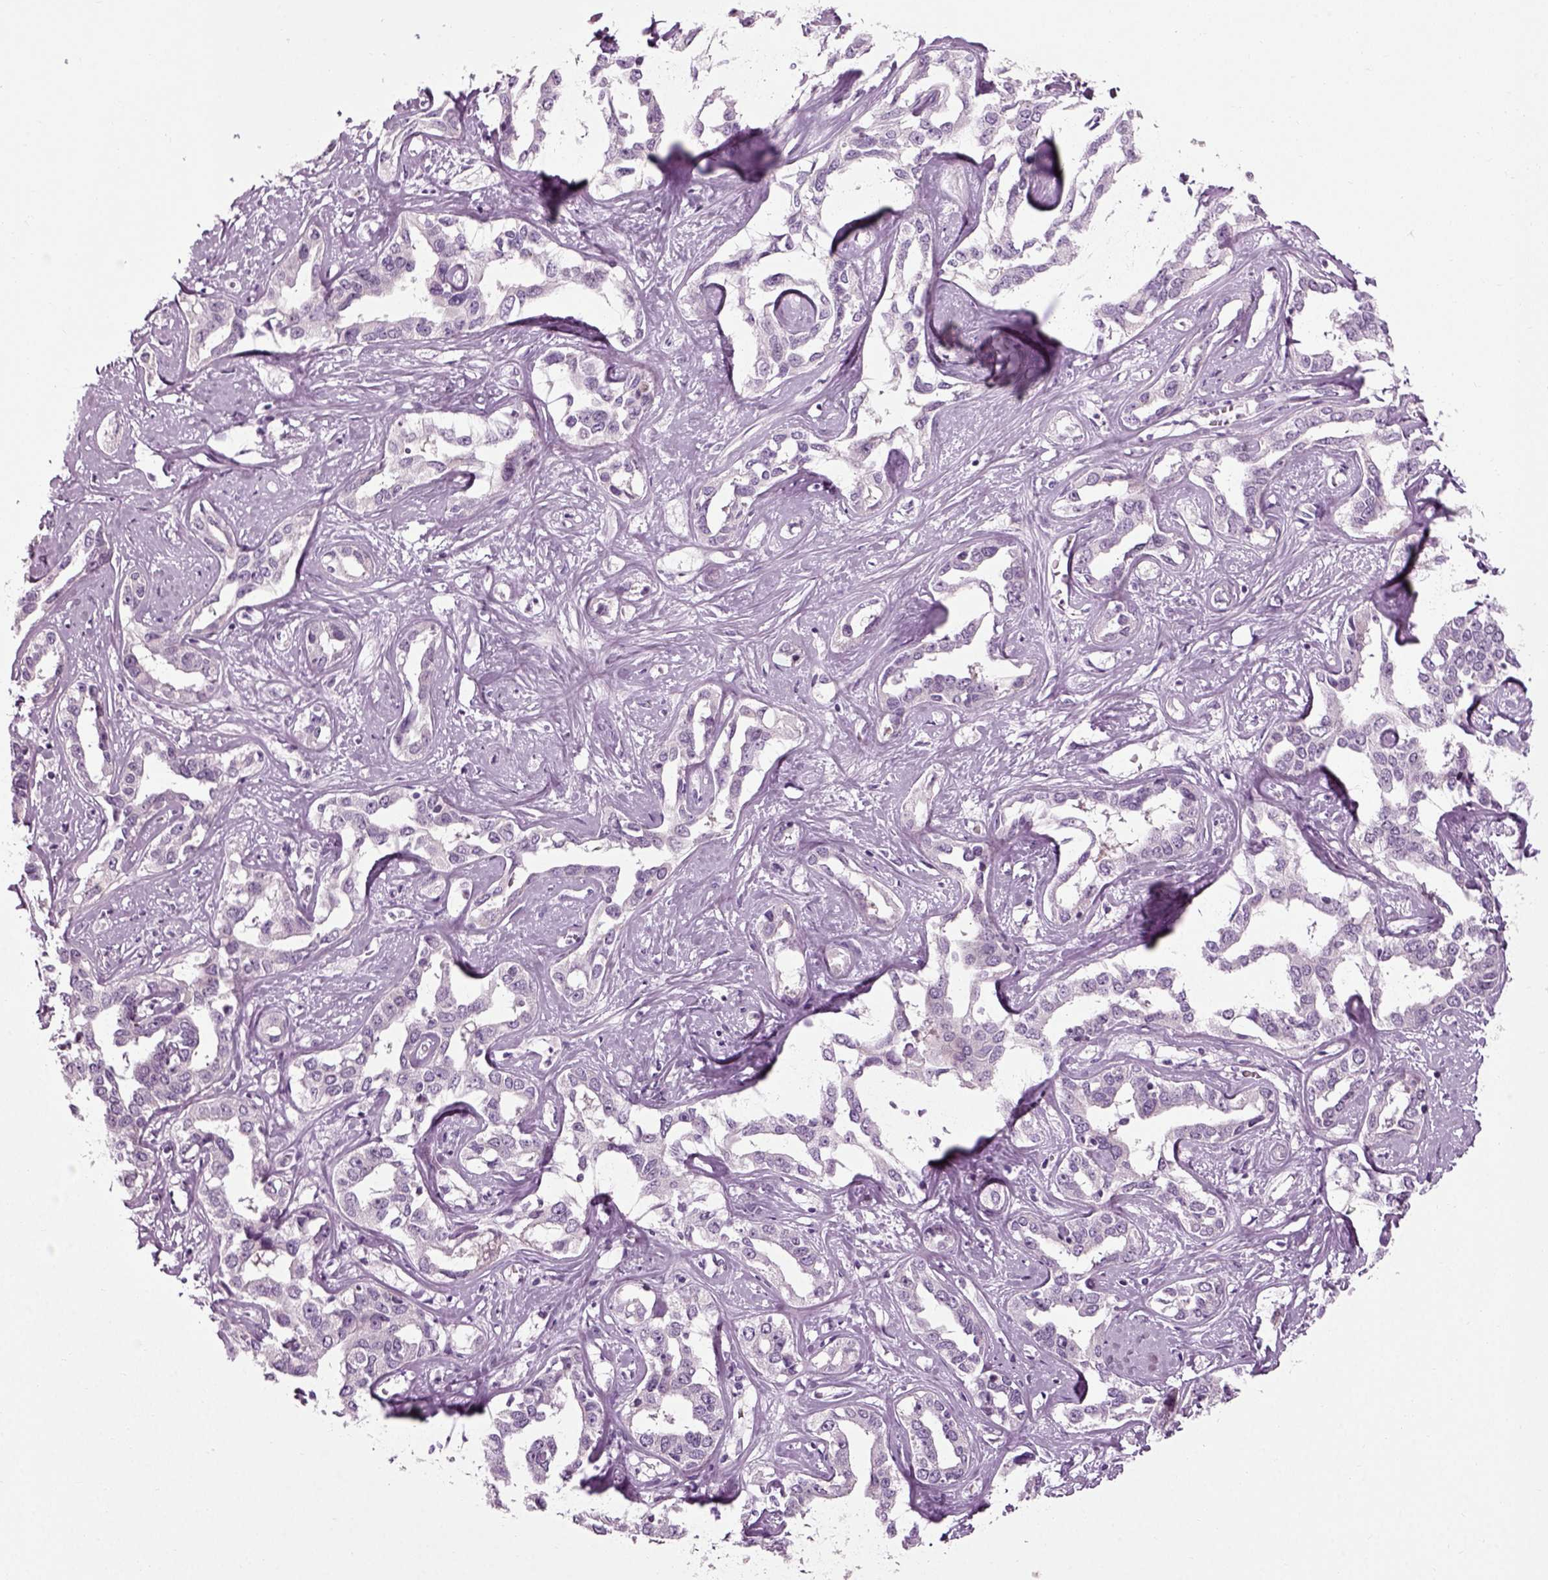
{"staining": {"intensity": "negative", "quantity": "none", "location": "none"}, "tissue": "liver cancer", "cell_type": "Tumor cells", "image_type": "cancer", "snomed": [{"axis": "morphology", "description": "Cholangiocarcinoma"}, {"axis": "topography", "description": "Liver"}], "caption": "This is a histopathology image of immunohistochemistry staining of liver cholangiocarcinoma, which shows no expression in tumor cells.", "gene": "SCG5", "patient": {"sex": "male", "age": 59}}